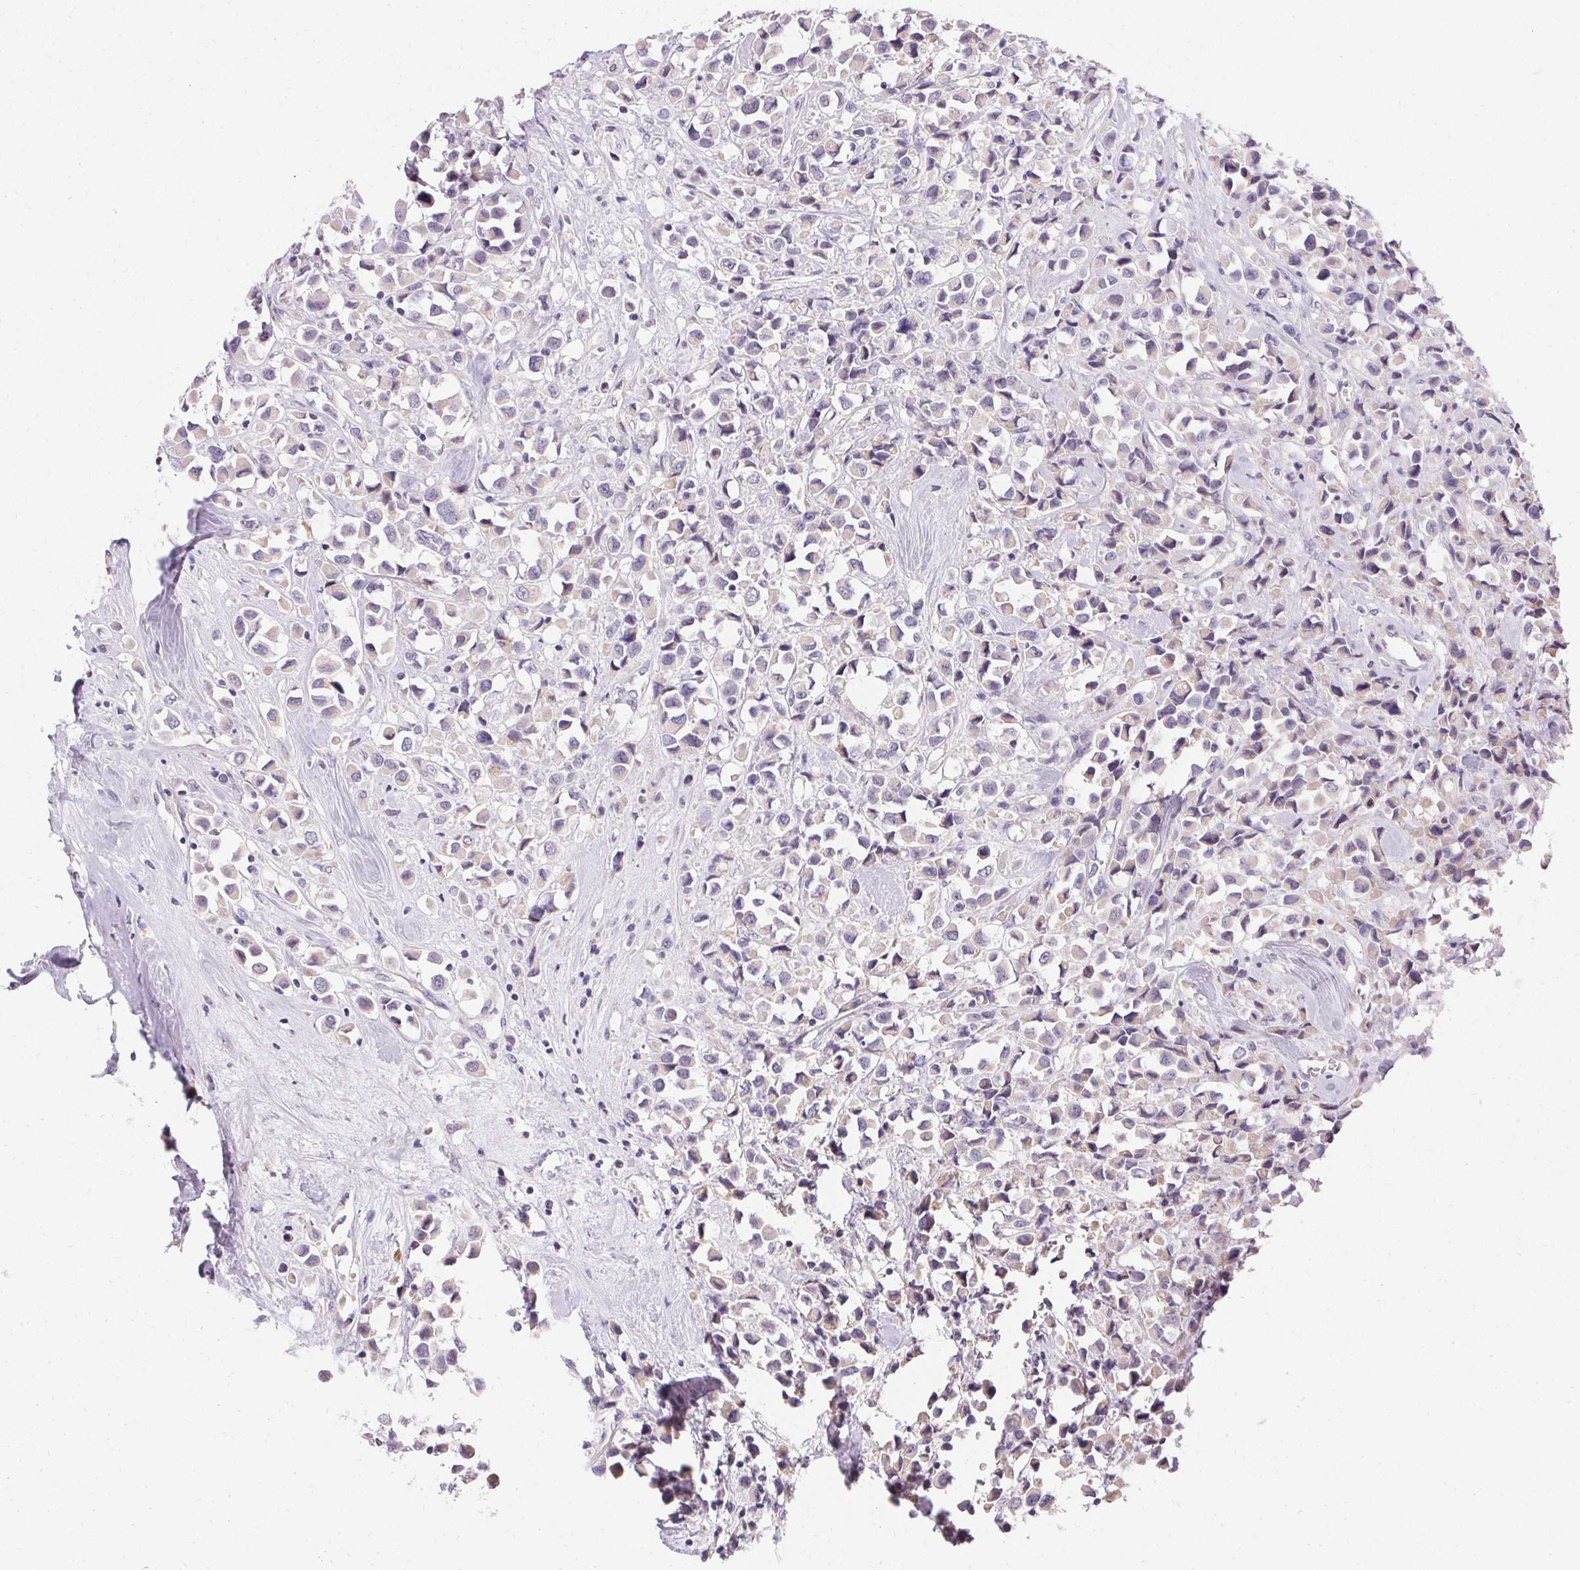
{"staining": {"intensity": "weak", "quantity": "<25%", "location": "cytoplasmic/membranous"}, "tissue": "breast cancer", "cell_type": "Tumor cells", "image_type": "cancer", "snomed": [{"axis": "morphology", "description": "Duct carcinoma"}, {"axis": "topography", "description": "Breast"}], "caption": "High power microscopy histopathology image of an IHC histopathology image of breast cancer, revealing no significant expression in tumor cells.", "gene": "TRIP13", "patient": {"sex": "female", "age": 61}}